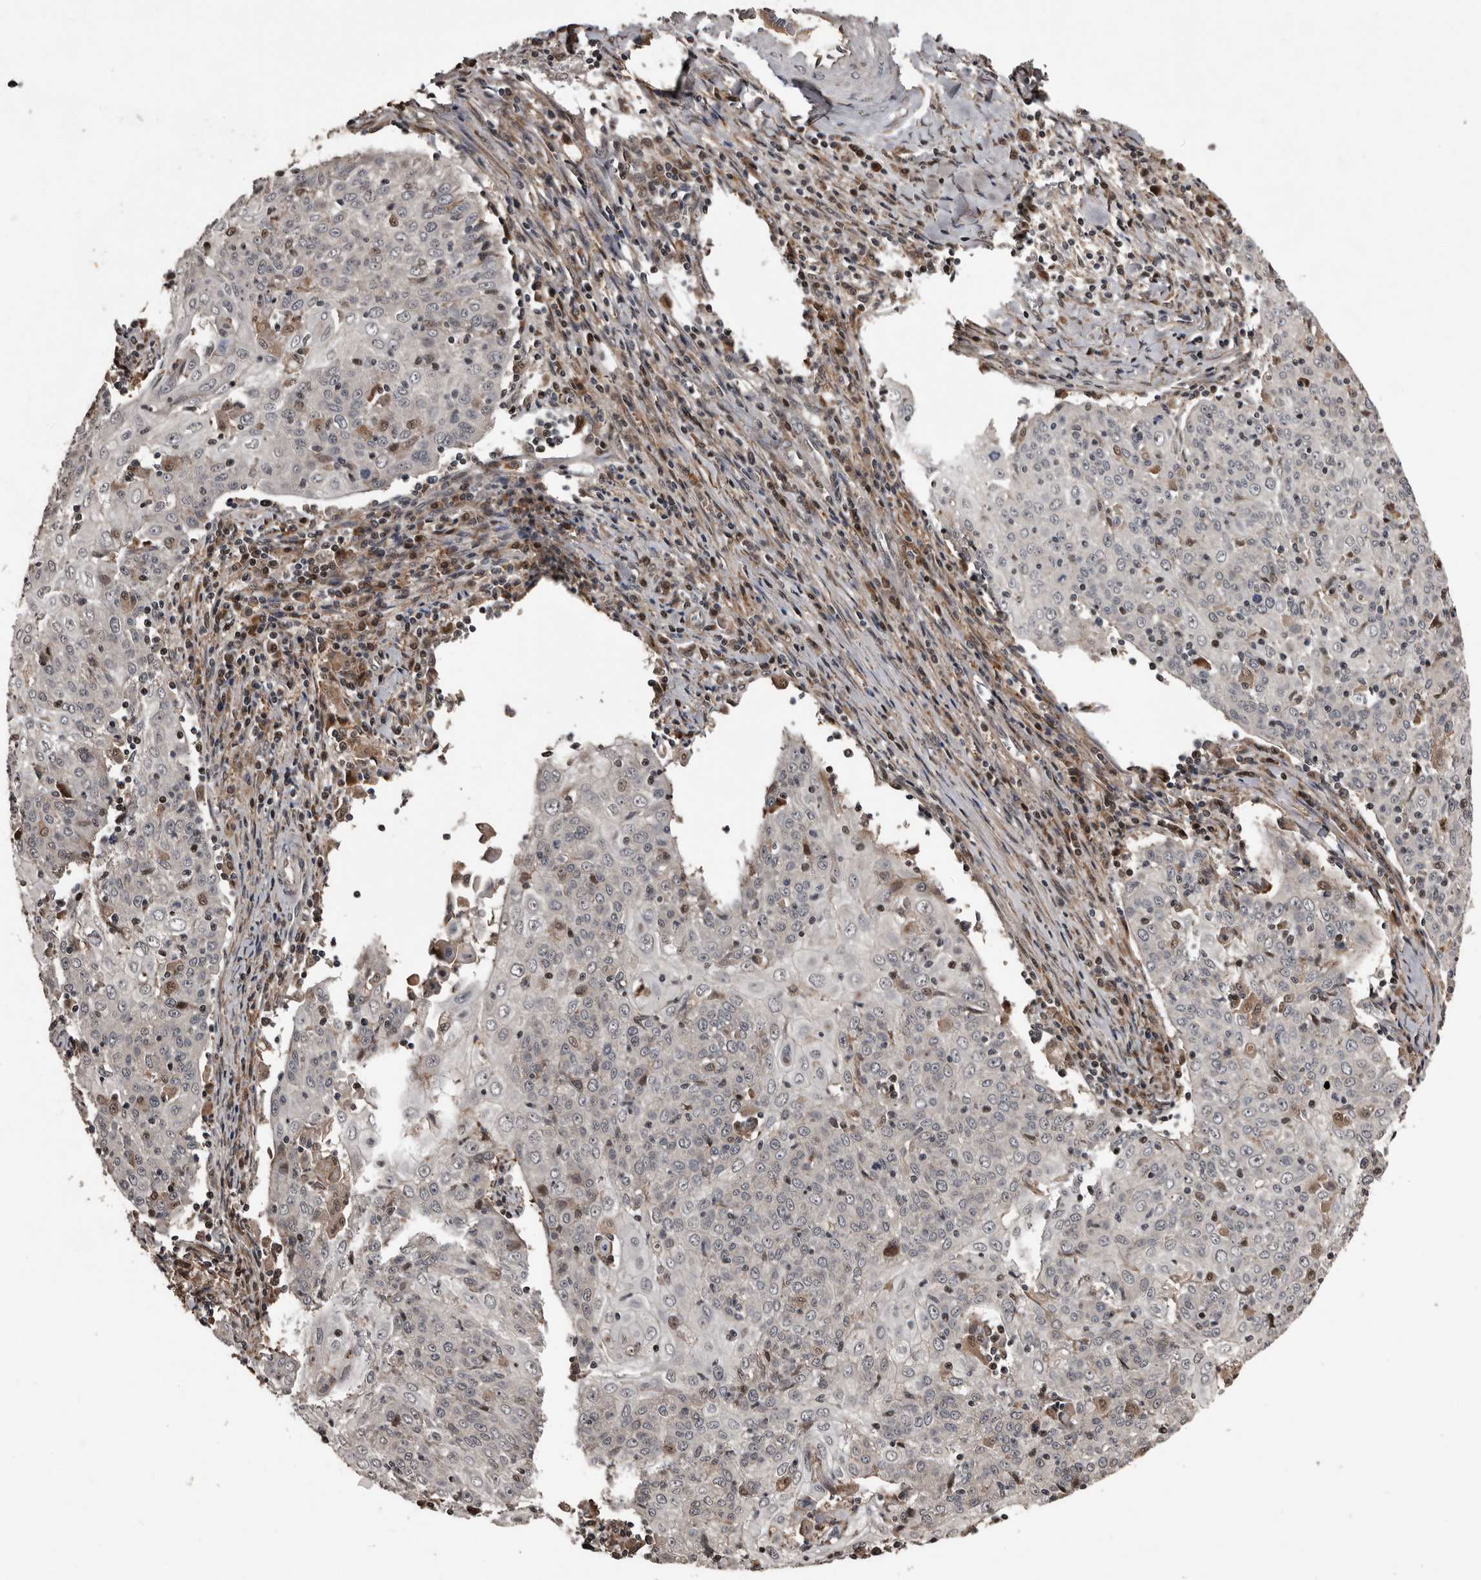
{"staining": {"intensity": "negative", "quantity": "none", "location": "none"}, "tissue": "cervical cancer", "cell_type": "Tumor cells", "image_type": "cancer", "snomed": [{"axis": "morphology", "description": "Squamous cell carcinoma, NOS"}, {"axis": "topography", "description": "Cervix"}], "caption": "Tumor cells show no significant staining in cervical squamous cell carcinoma.", "gene": "SERTAD4", "patient": {"sex": "female", "age": 48}}